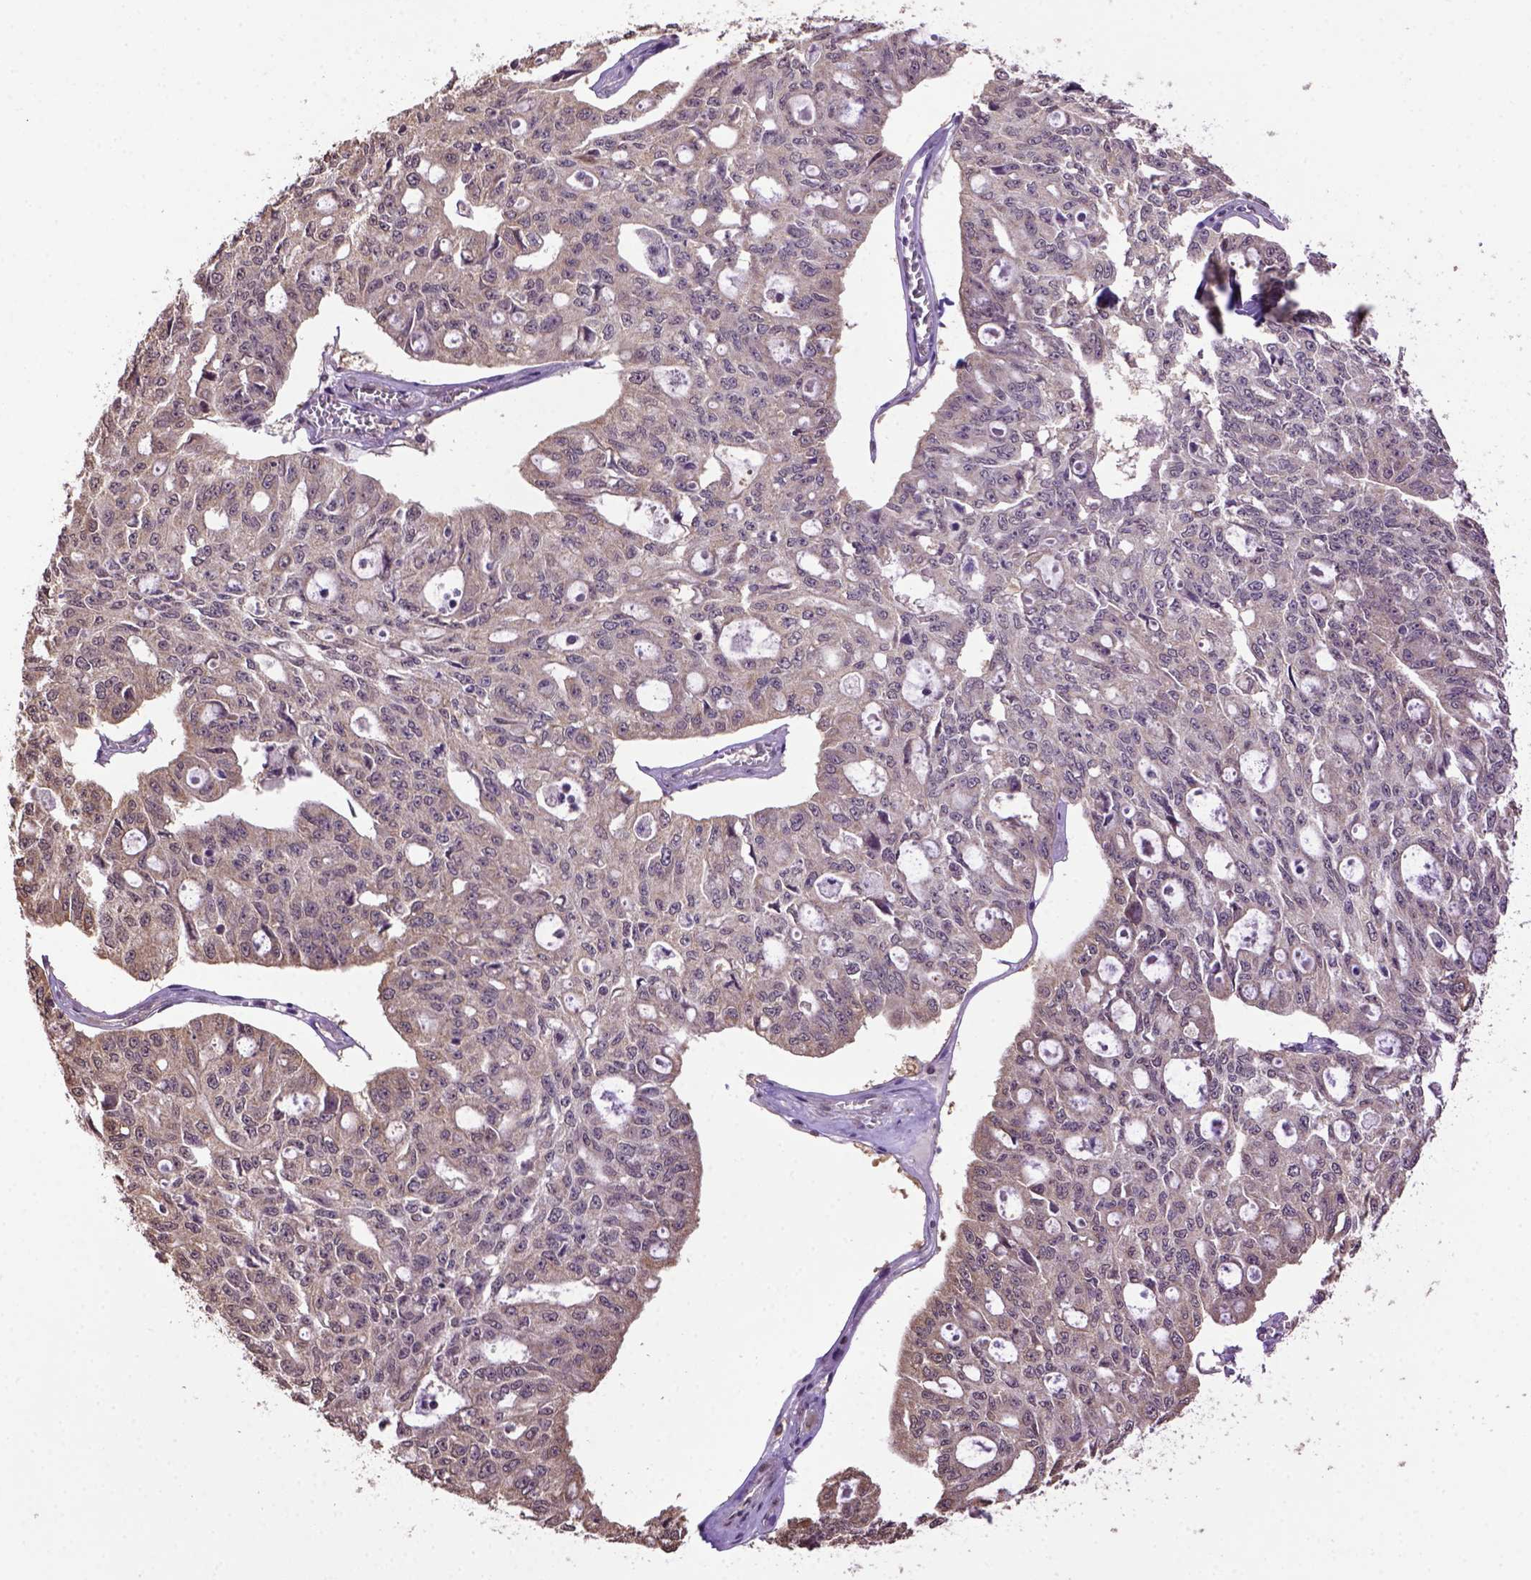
{"staining": {"intensity": "weak", "quantity": "25%-75%", "location": "cytoplasmic/membranous"}, "tissue": "ovarian cancer", "cell_type": "Tumor cells", "image_type": "cancer", "snomed": [{"axis": "morphology", "description": "Carcinoma, endometroid"}, {"axis": "topography", "description": "Ovary"}], "caption": "Immunohistochemical staining of human ovarian endometroid carcinoma demonstrates low levels of weak cytoplasmic/membranous positivity in approximately 25%-75% of tumor cells. (DAB (3,3'-diaminobenzidine) = brown stain, brightfield microscopy at high magnification).", "gene": "WDR17", "patient": {"sex": "female", "age": 65}}